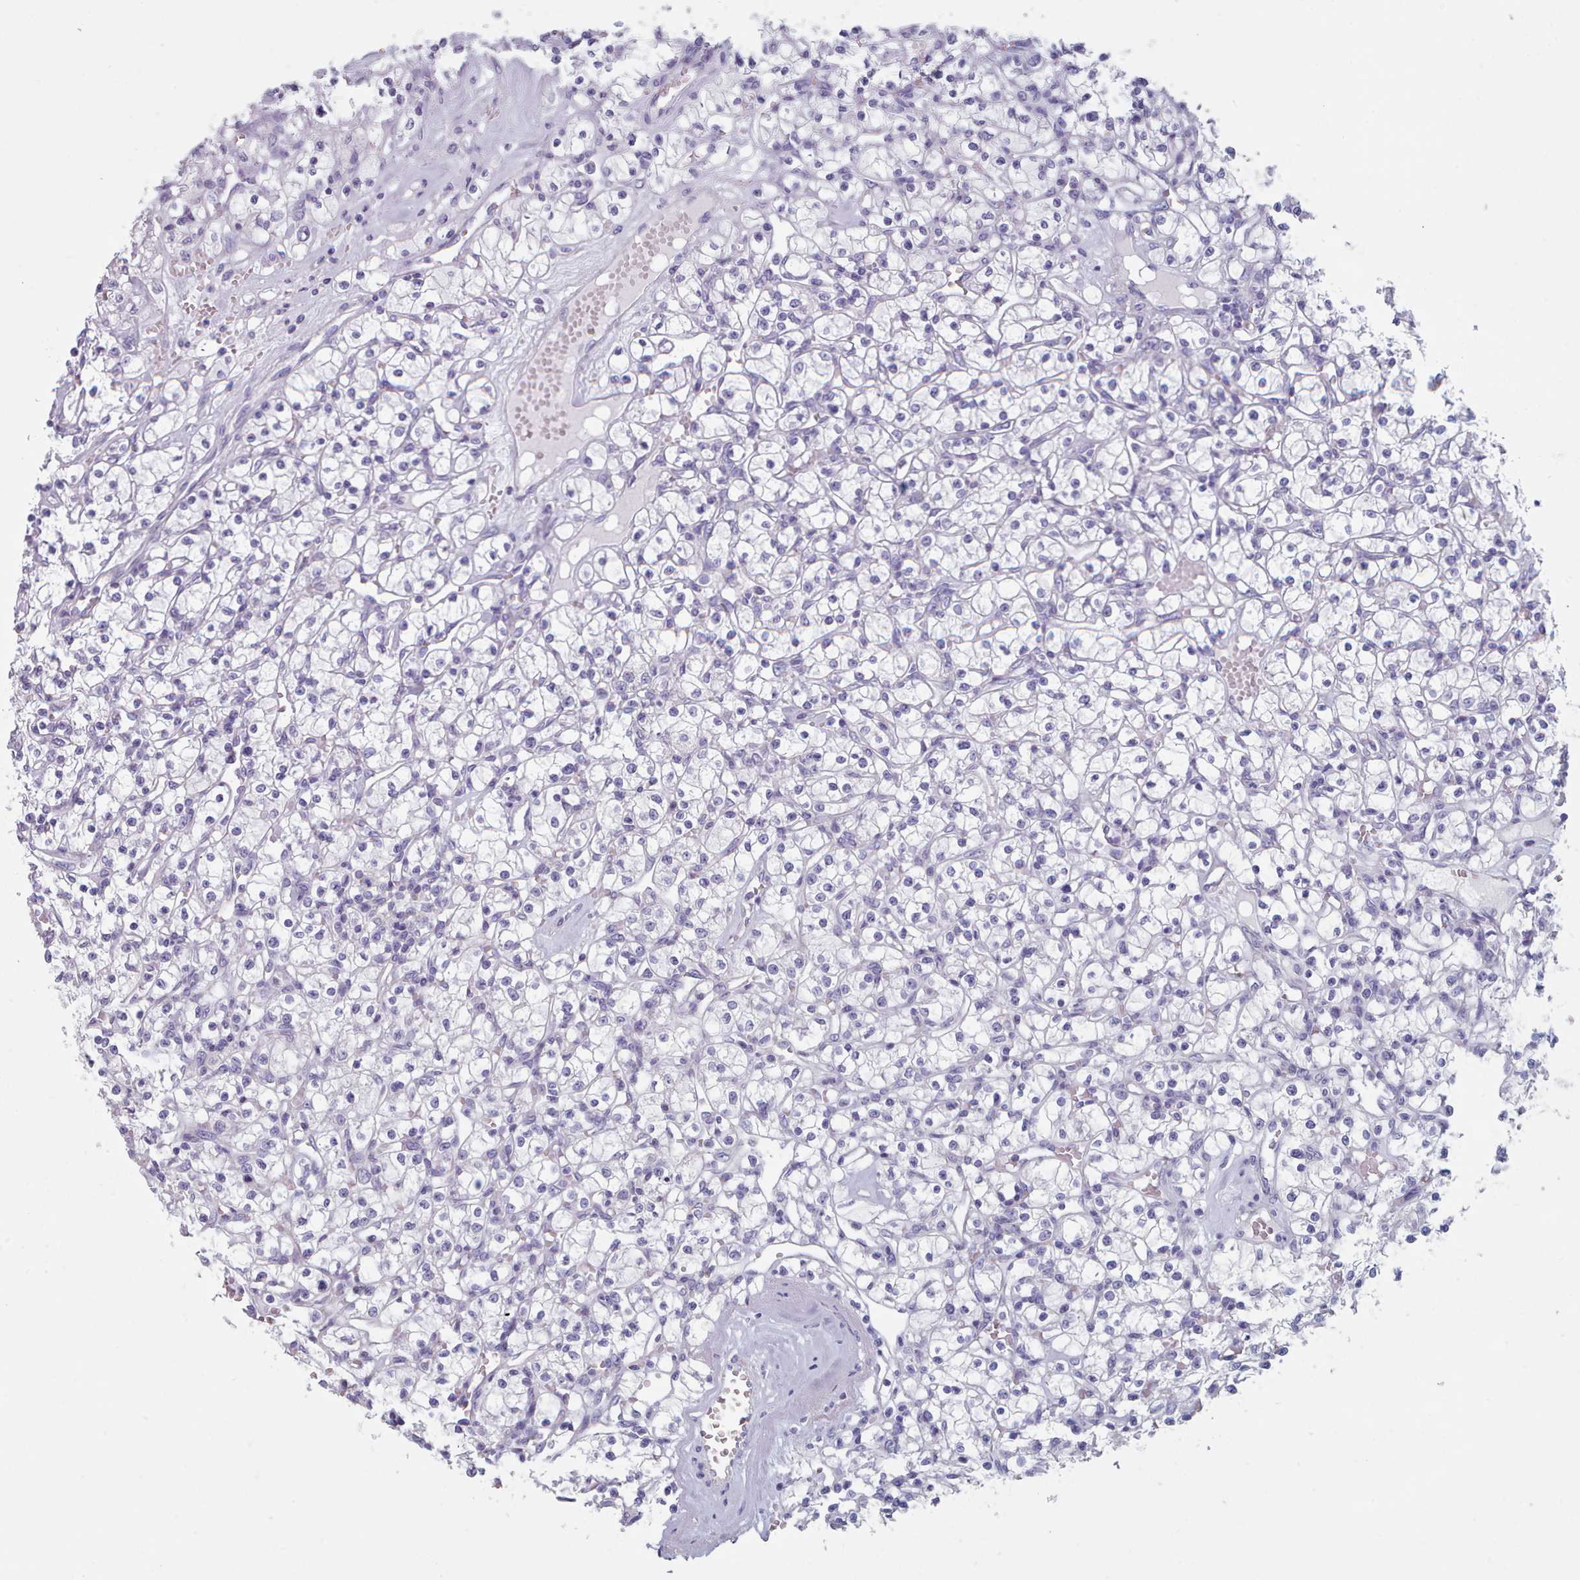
{"staining": {"intensity": "negative", "quantity": "none", "location": "none"}, "tissue": "renal cancer", "cell_type": "Tumor cells", "image_type": "cancer", "snomed": [{"axis": "morphology", "description": "Adenocarcinoma, NOS"}, {"axis": "topography", "description": "Kidney"}], "caption": "Immunohistochemical staining of renal cancer exhibits no significant expression in tumor cells.", "gene": "HAO1", "patient": {"sex": "female", "age": 59}}